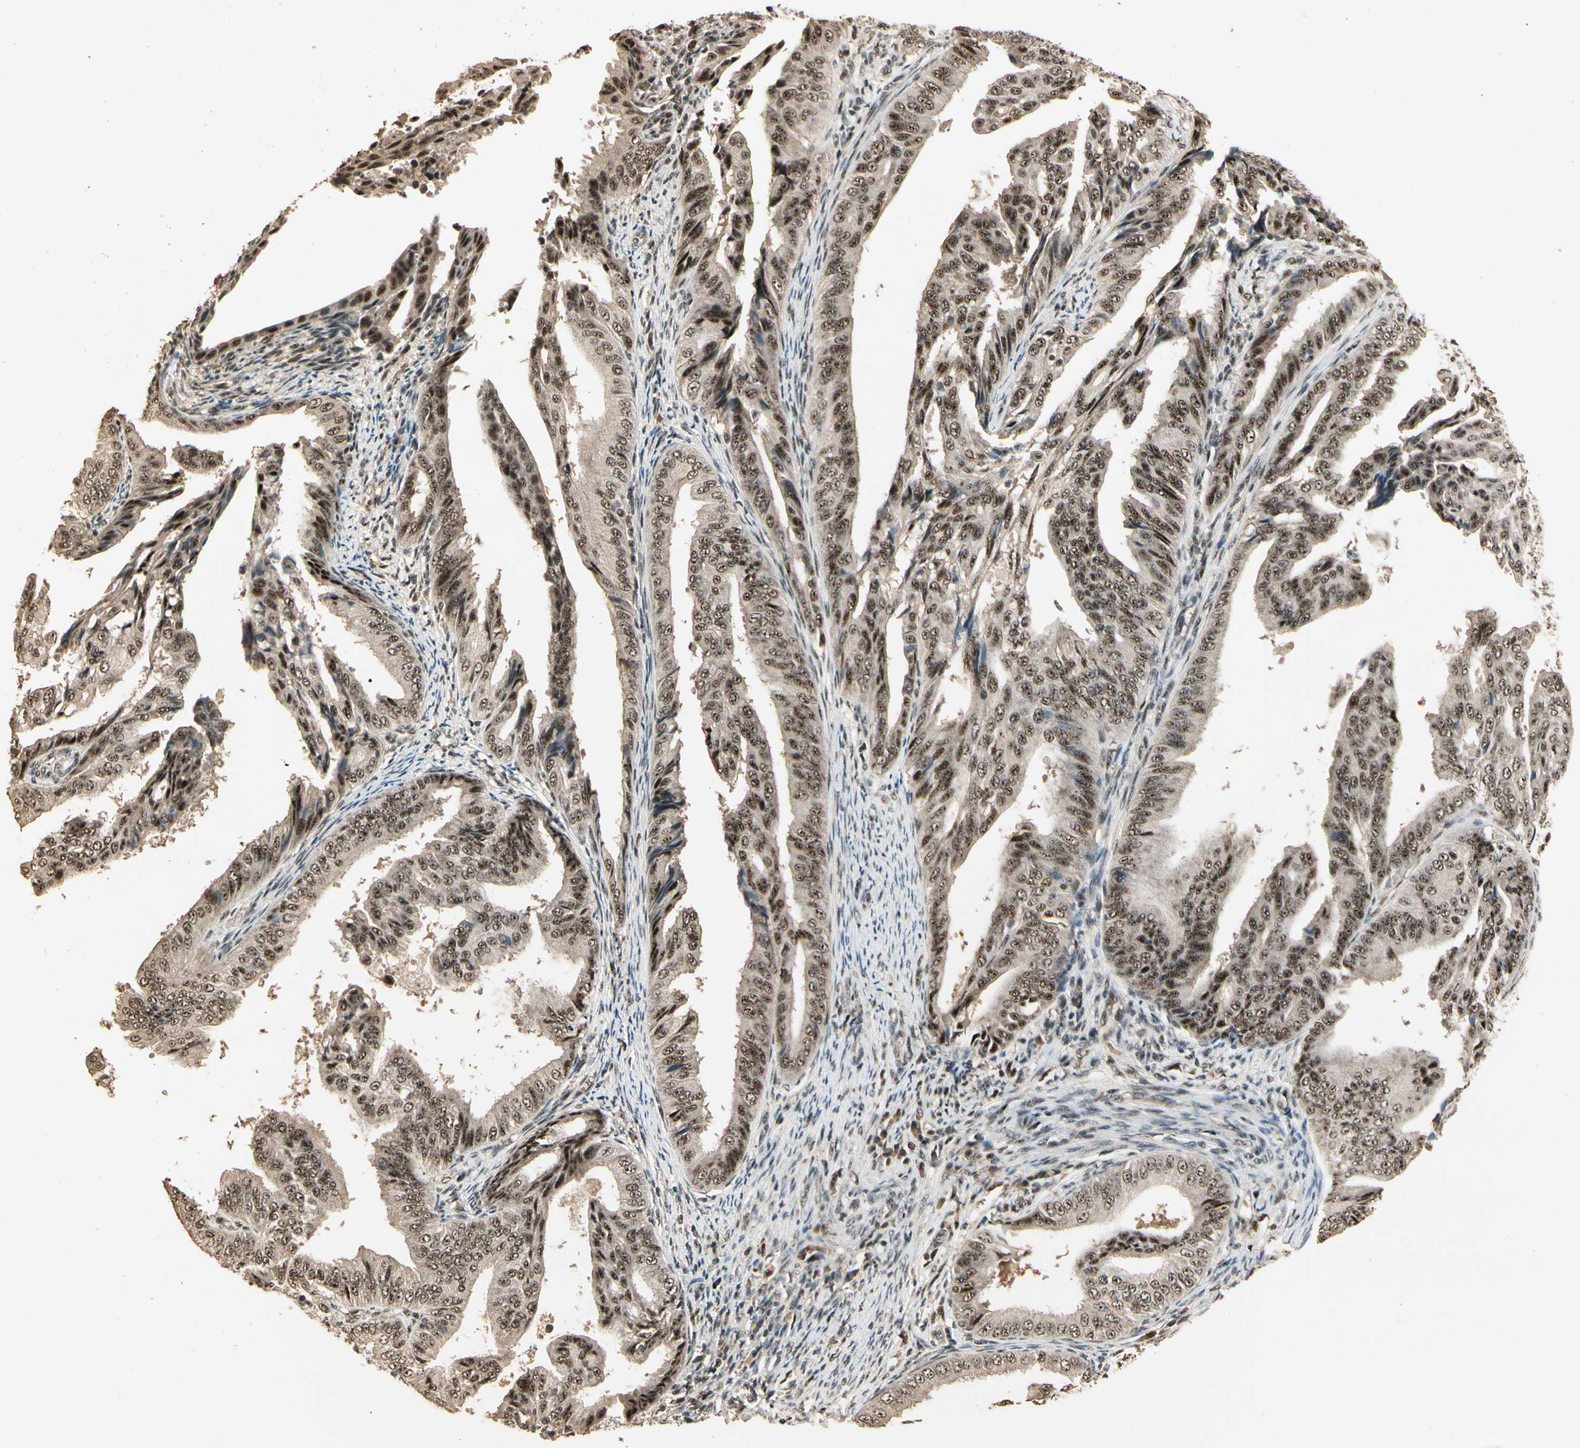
{"staining": {"intensity": "moderate", "quantity": ">75%", "location": "cytoplasmic/membranous,nuclear"}, "tissue": "endometrial cancer", "cell_type": "Tumor cells", "image_type": "cancer", "snomed": [{"axis": "morphology", "description": "Adenocarcinoma, NOS"}, {"axis": "topography", "description": "Endometrium"}], "caption": "Moderate cytoplasmic/membranous and nuclear positivity is present in about >75% of tumor cells in endometrial cancer.", "gene": "RBM25", "patient": {"sex": "female", "age": 58}}